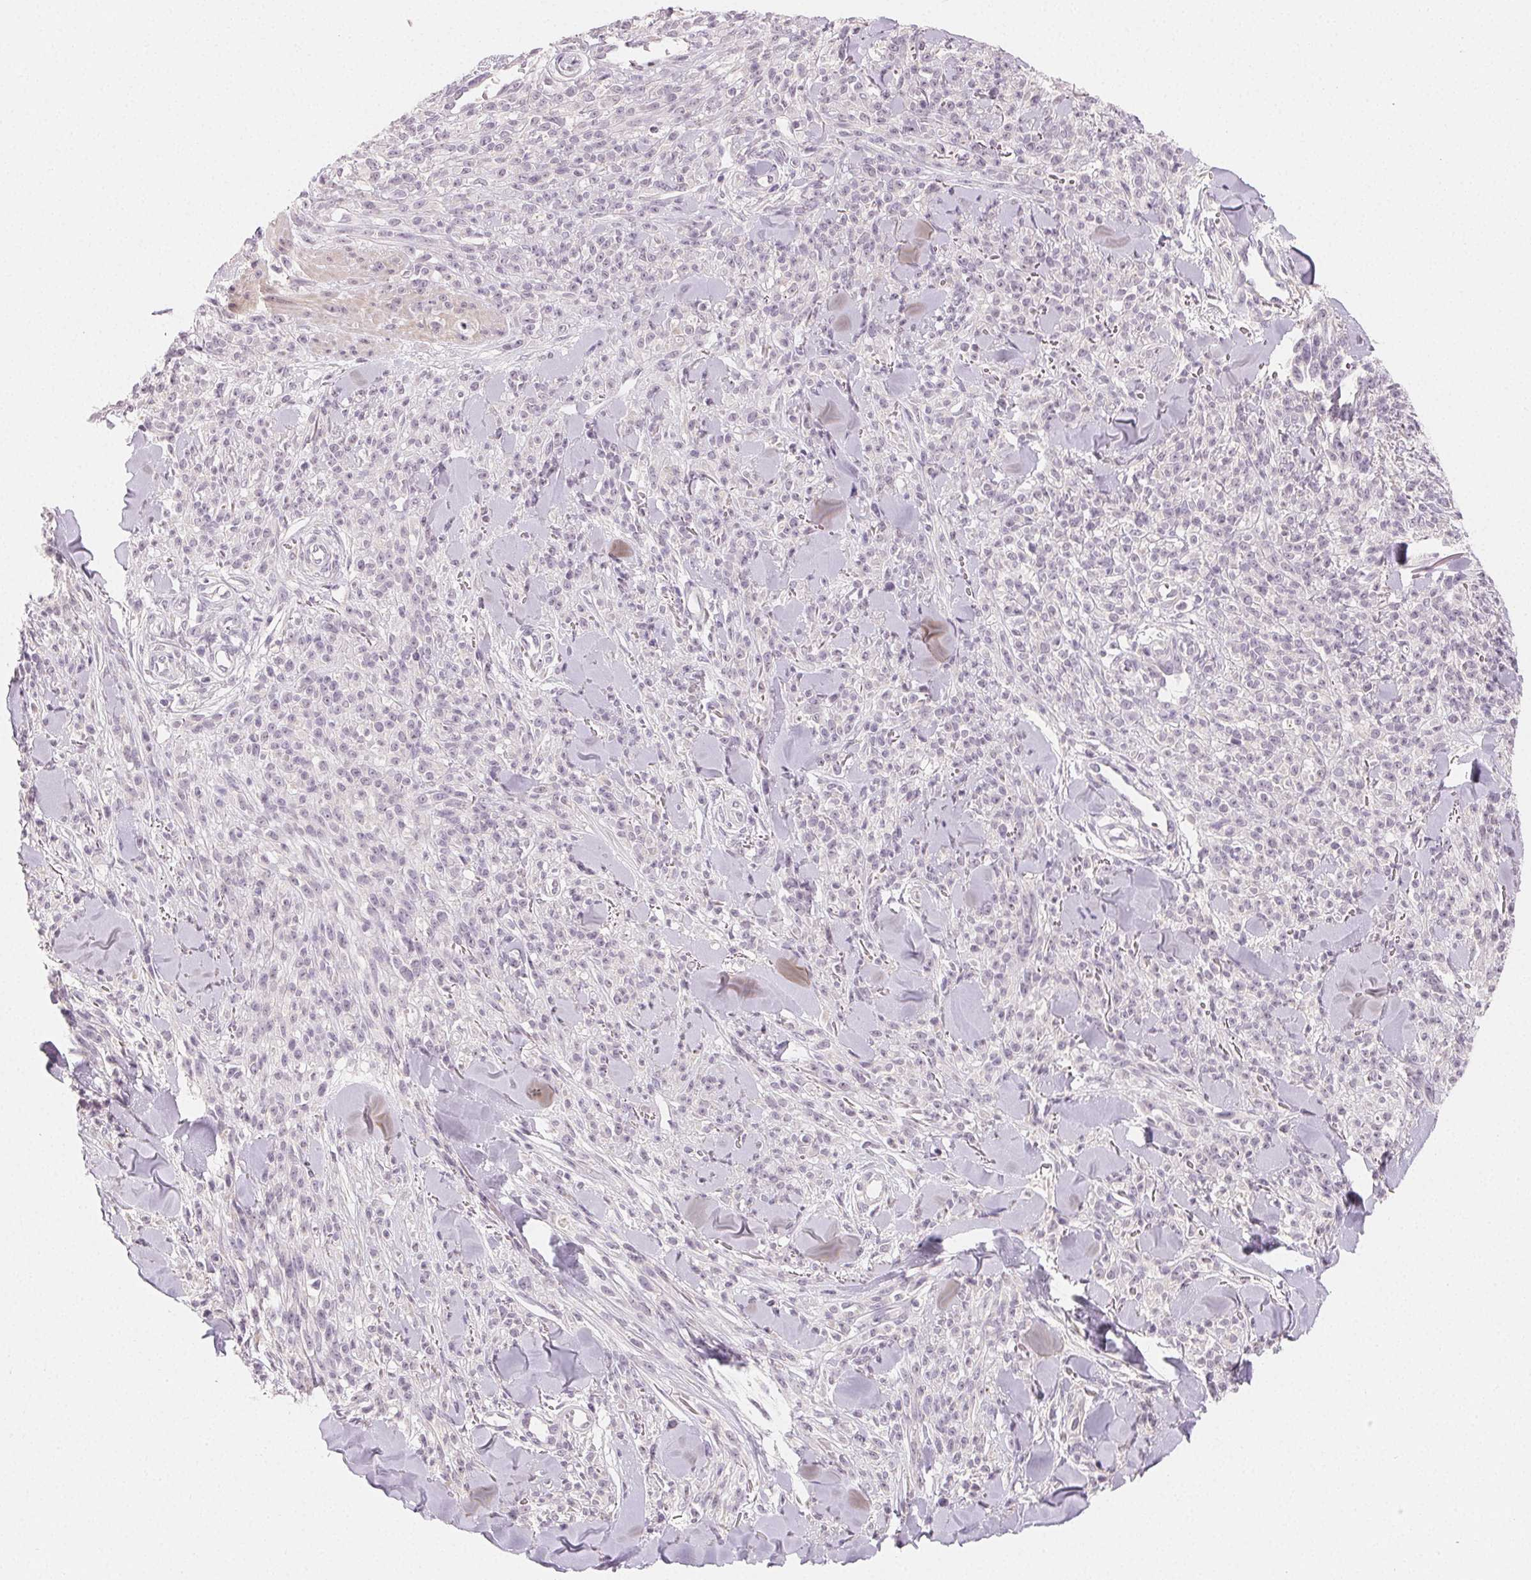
{"staining": {"intensity": "negative", "quantity": "none", "location": "none"}, "tissue": "melanoma", "cell_type": "Tumor cells", "image_type": "cancer", "snomed": [{"axis": "morphology", "description": "Malignant melanoma, NOS"}, {"axis": "topography", "description": "Skin"}, {"axis": "topography", "description": "Skin of trunk"}], "caption": "The image demonstrates no staining of tumor cells in melanoma.", "gene": "MYBL1", "patient": {"sex": "male", "age": 74}}